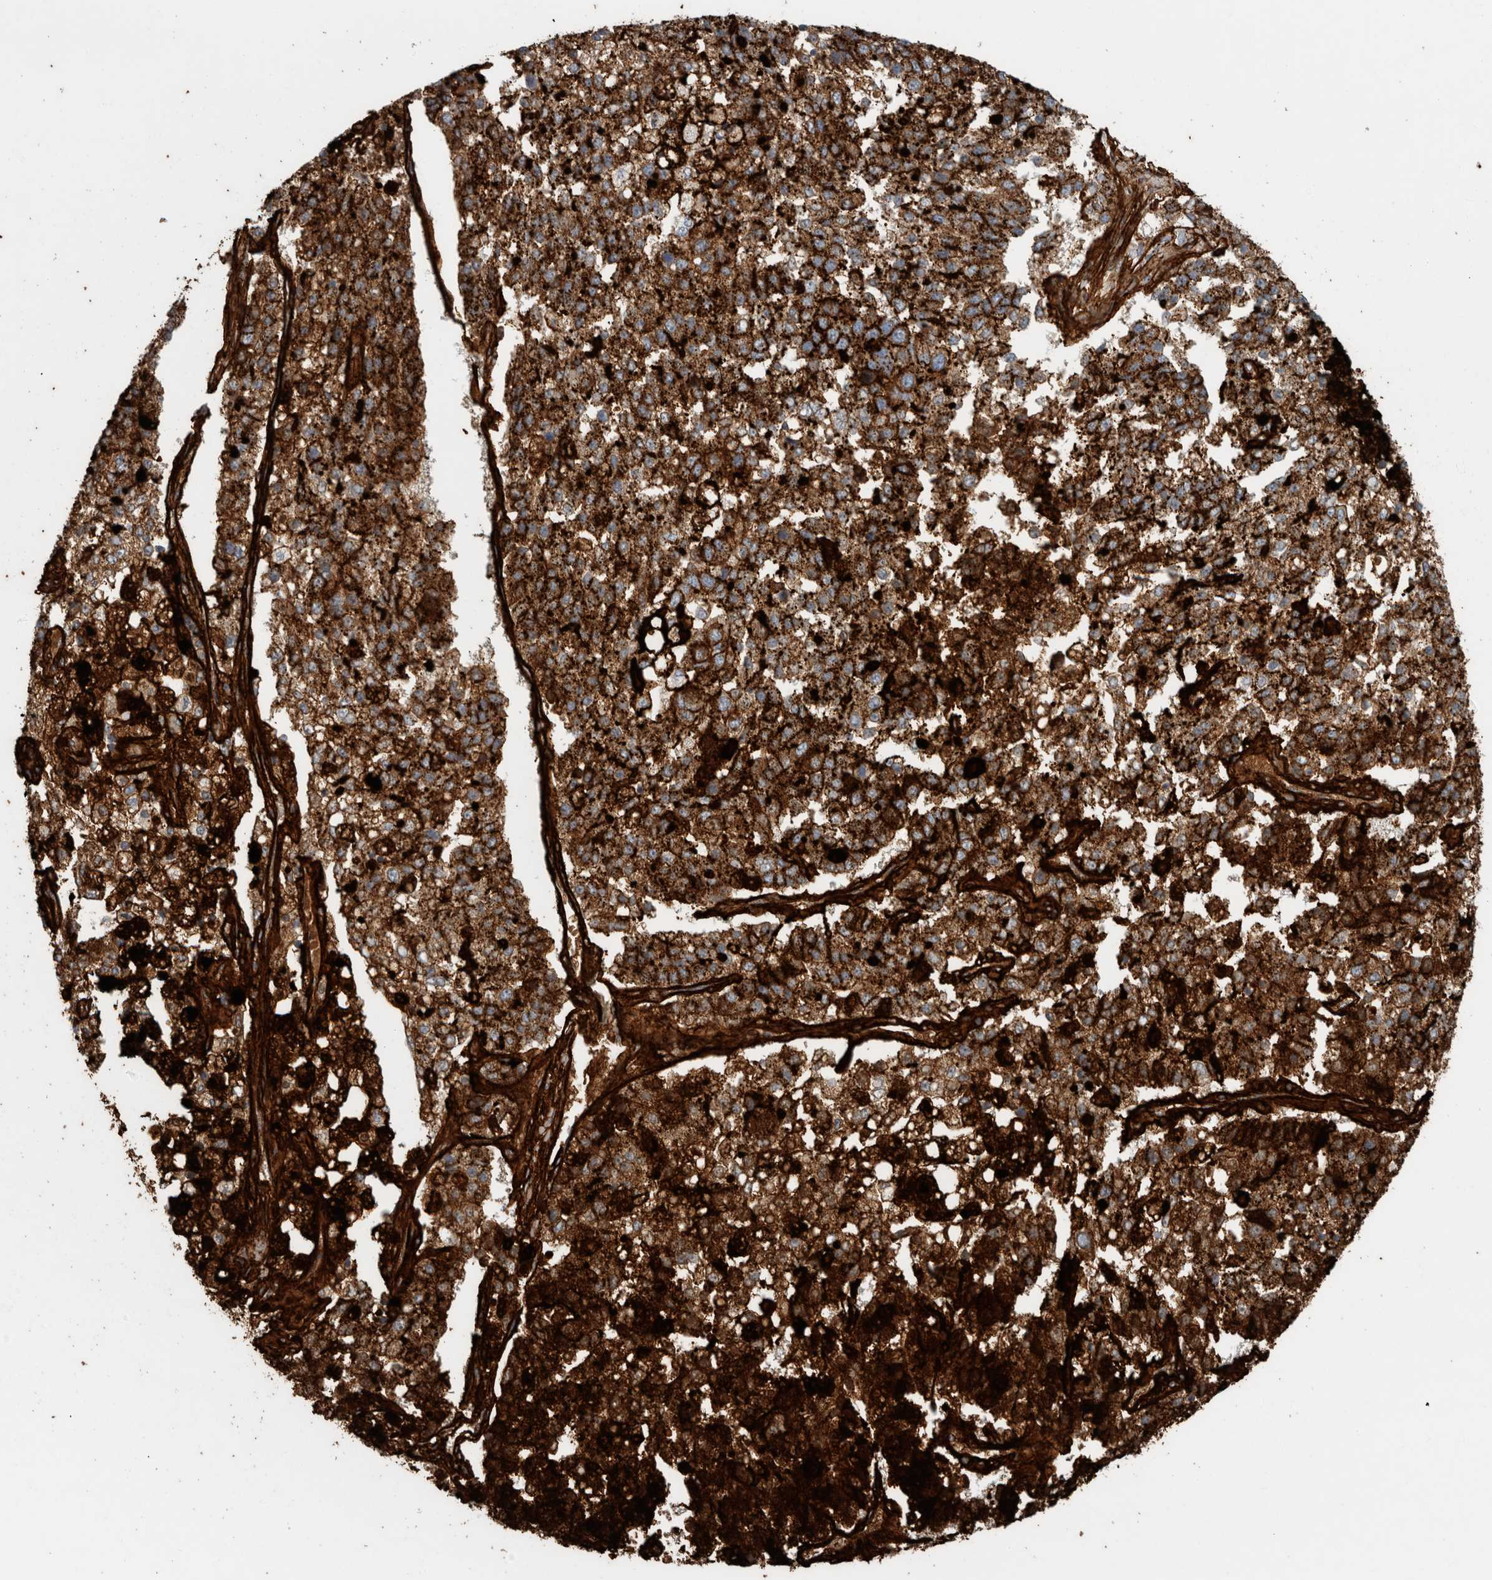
{"staining": {"intensity": "strong", "quantity": ">75%", "location": "cytoplasmic/membranous"}, "tissue": "pancreatic cancer", "cell_type": "Tumor cells", "image_type": "cancer", "snomed": [{"axis": "morphology", "description": "Adenocarcinoma, NOS"}, {"axis": "topography", "description": "Pancreas"}], "caption": "Immunohistochemistry micrograph of pancreatic cancer (adenocarcinoma) stained for a protein (brown), which reveals high levels of strong cytoplasmic/membranous staining in approximately >75% of tumor cells.", "gene": "FN1", "patient": {"sex": "female", "age": 61}}